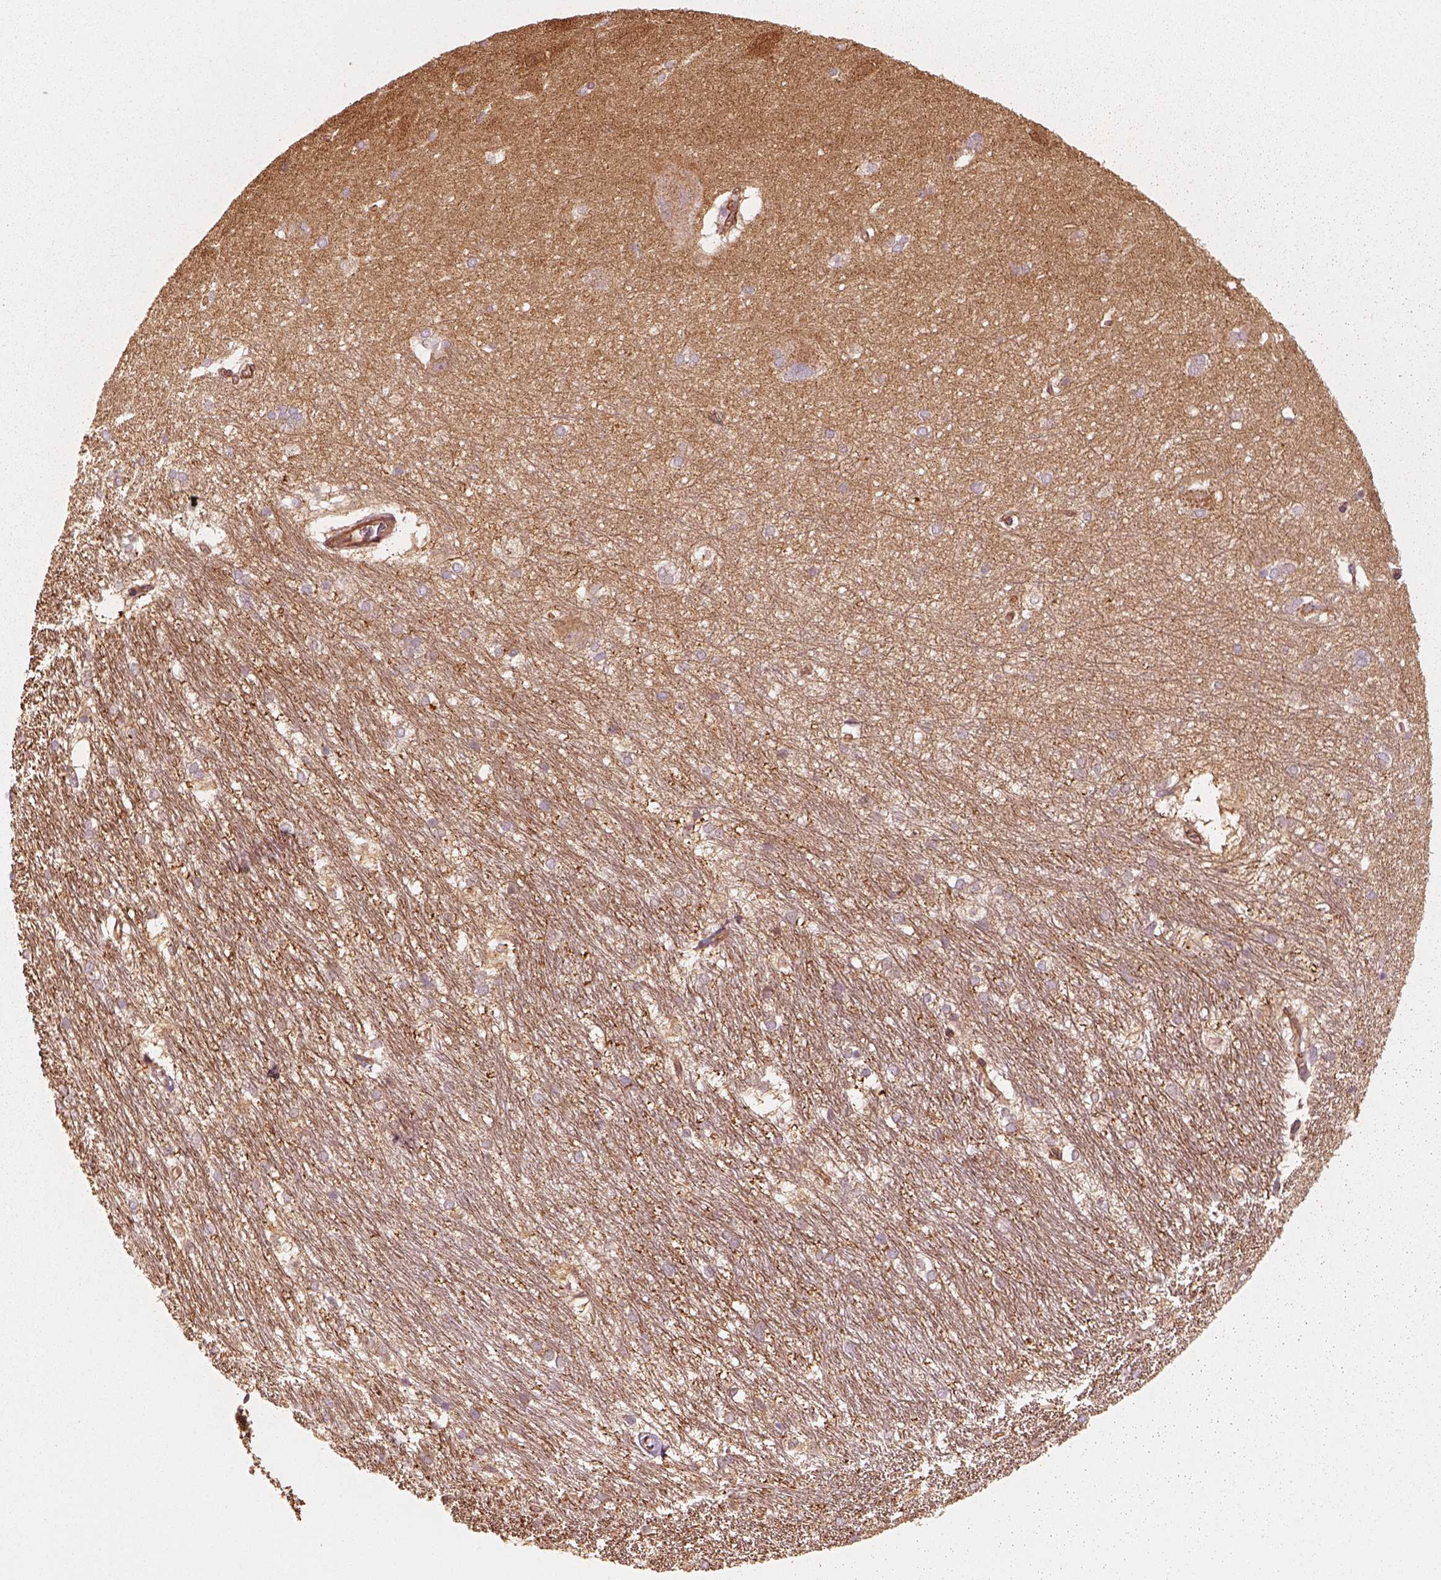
{"staining": {"intensity": "negative", "quantity": "none", "location": "none"}, "tissue": "hippocampus", "cell_type": "Glial cells", "image_type": "normal", "snomed": [{"axis": "morphology", "description": "Normal tissue, NOS"}, {"axis": "topography", "description": "Cerebral cortex"}, {"axis": "topography", "description": "Hippocampus"}], "caption": "High magnification brightfield microscopy of normal hippocampus stained with DAB (brown) and counterstained with hematoxylin (blue): glial cells show no significant staining. (DAB immunohistochemistry, high magnification).", "gene": "CRYM", "patient": {"sex": "female", "age": 19}}